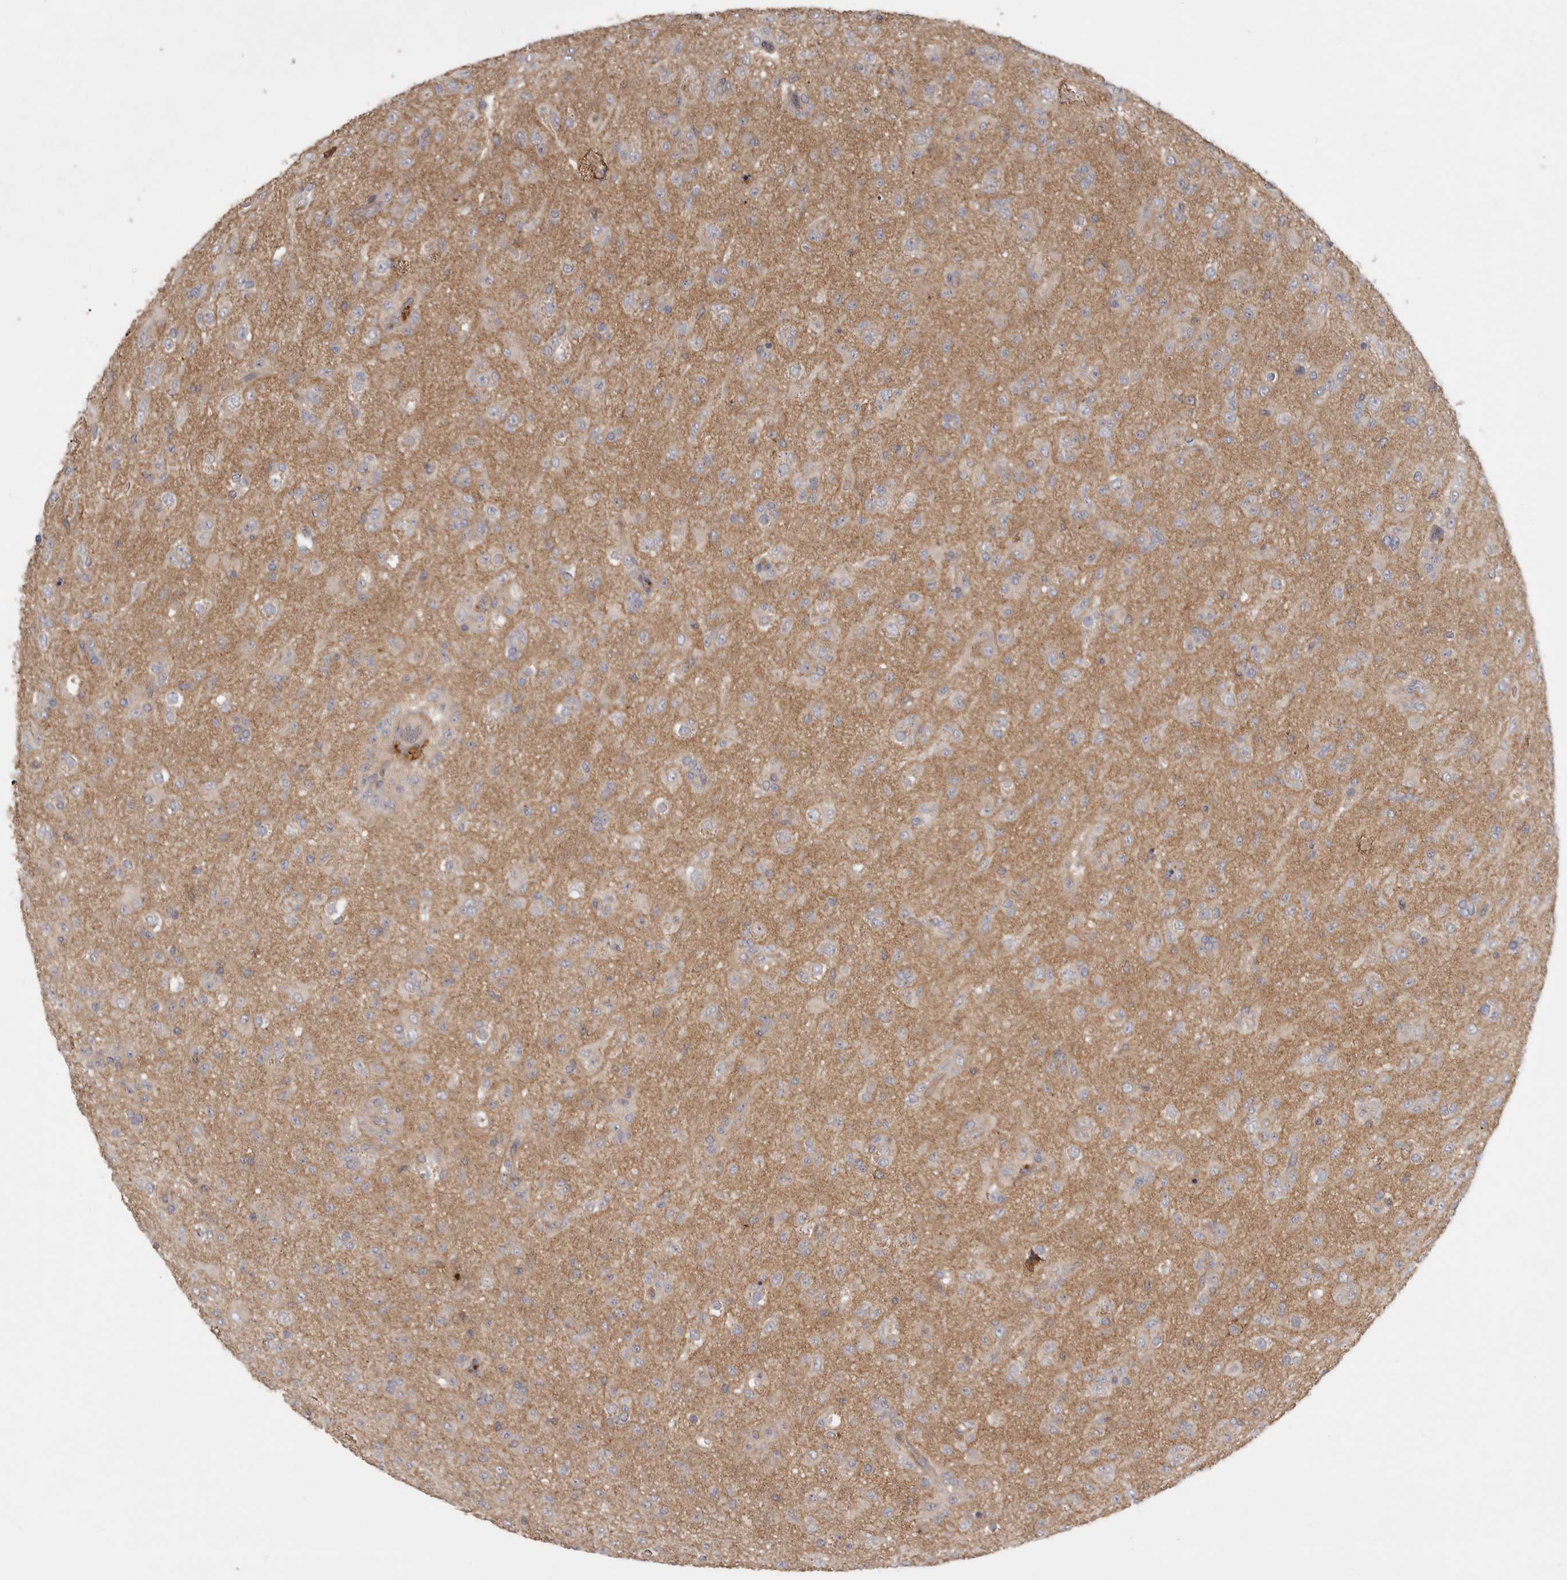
{"staining": {"intensity": "negative", "quantity": "none", "location": "none"}, "tissue": "glioma", "cell_type": "Tumor cells", "image_type": "cancer", "snomed": [{"axis": "morphology", "description": "Glioma, malignant, Low grade"}, {"axis": "topography", "description": "Brain"}], "caption": "This image is of glioma stained with immunohistochemistry to label a protein in brown with the nuclei are counter-stained blue. There is no positivity in tumor cells.", "gene": "ZNF232", "patient": {"sex": "male", "age": 65}}